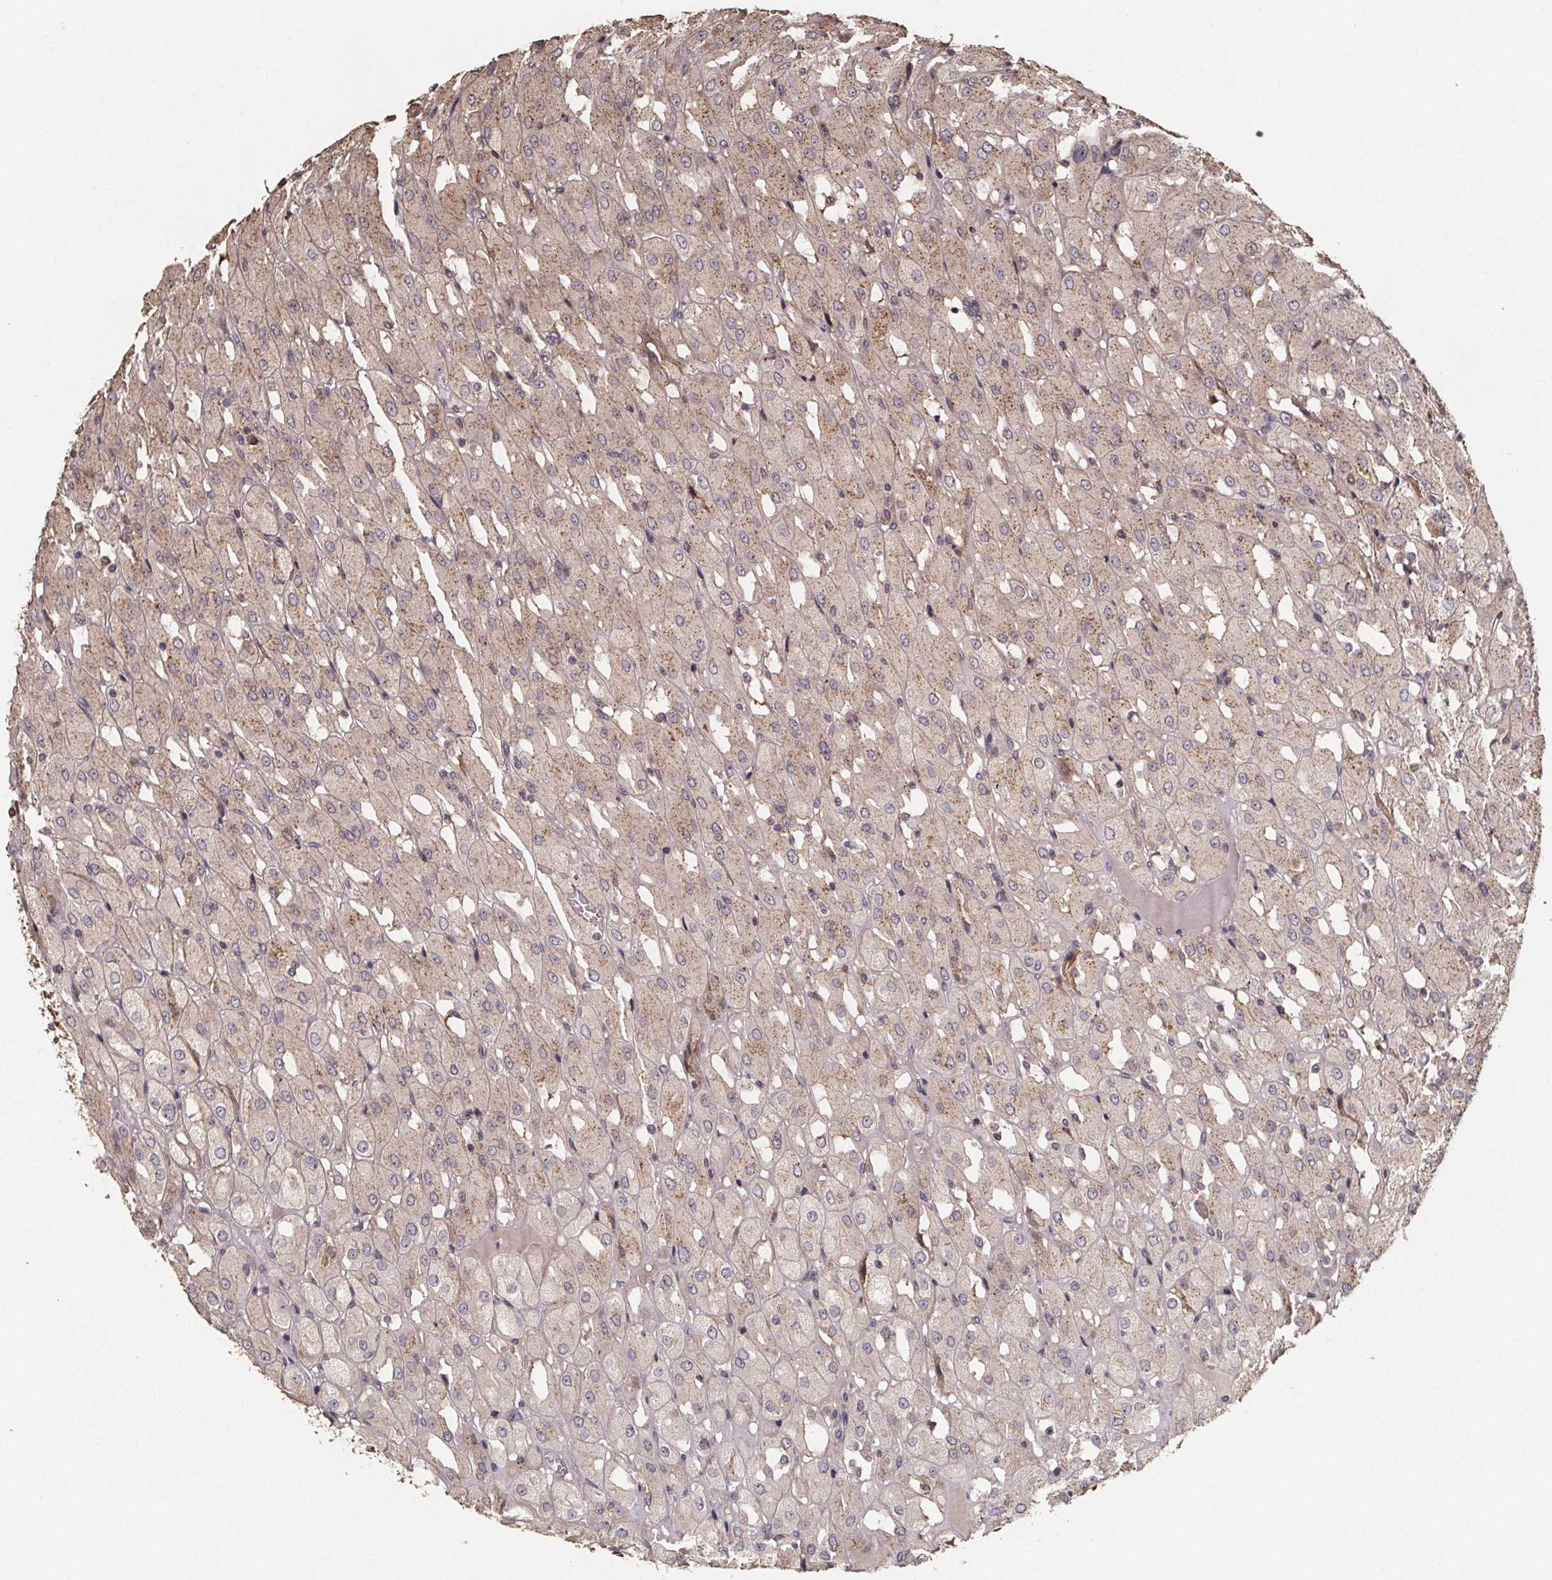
{"staining": {"intensity": "moderate", "quantity": "<25%", "location": "cytoplasmic/membranous"}, "tissue": "renal cancer", "cell_type": "Tumor cells", "image_type": "cancer", "snomed": [{"axis": "morphology", "description": "Adenocarcinoma, NOS"}, {"axis": "topography", "description": "Kidney"}], "caption": "Immunohistochemistry (IHC) micrograph of human renal cancer stained for a protein (brown), which demonstrates low levels of moderate cytoplasmic/membranous positivity in approximately <25% of tumor cells.", "gene": "ZNF879", "patient": {"sex": "male", "age": 72}}